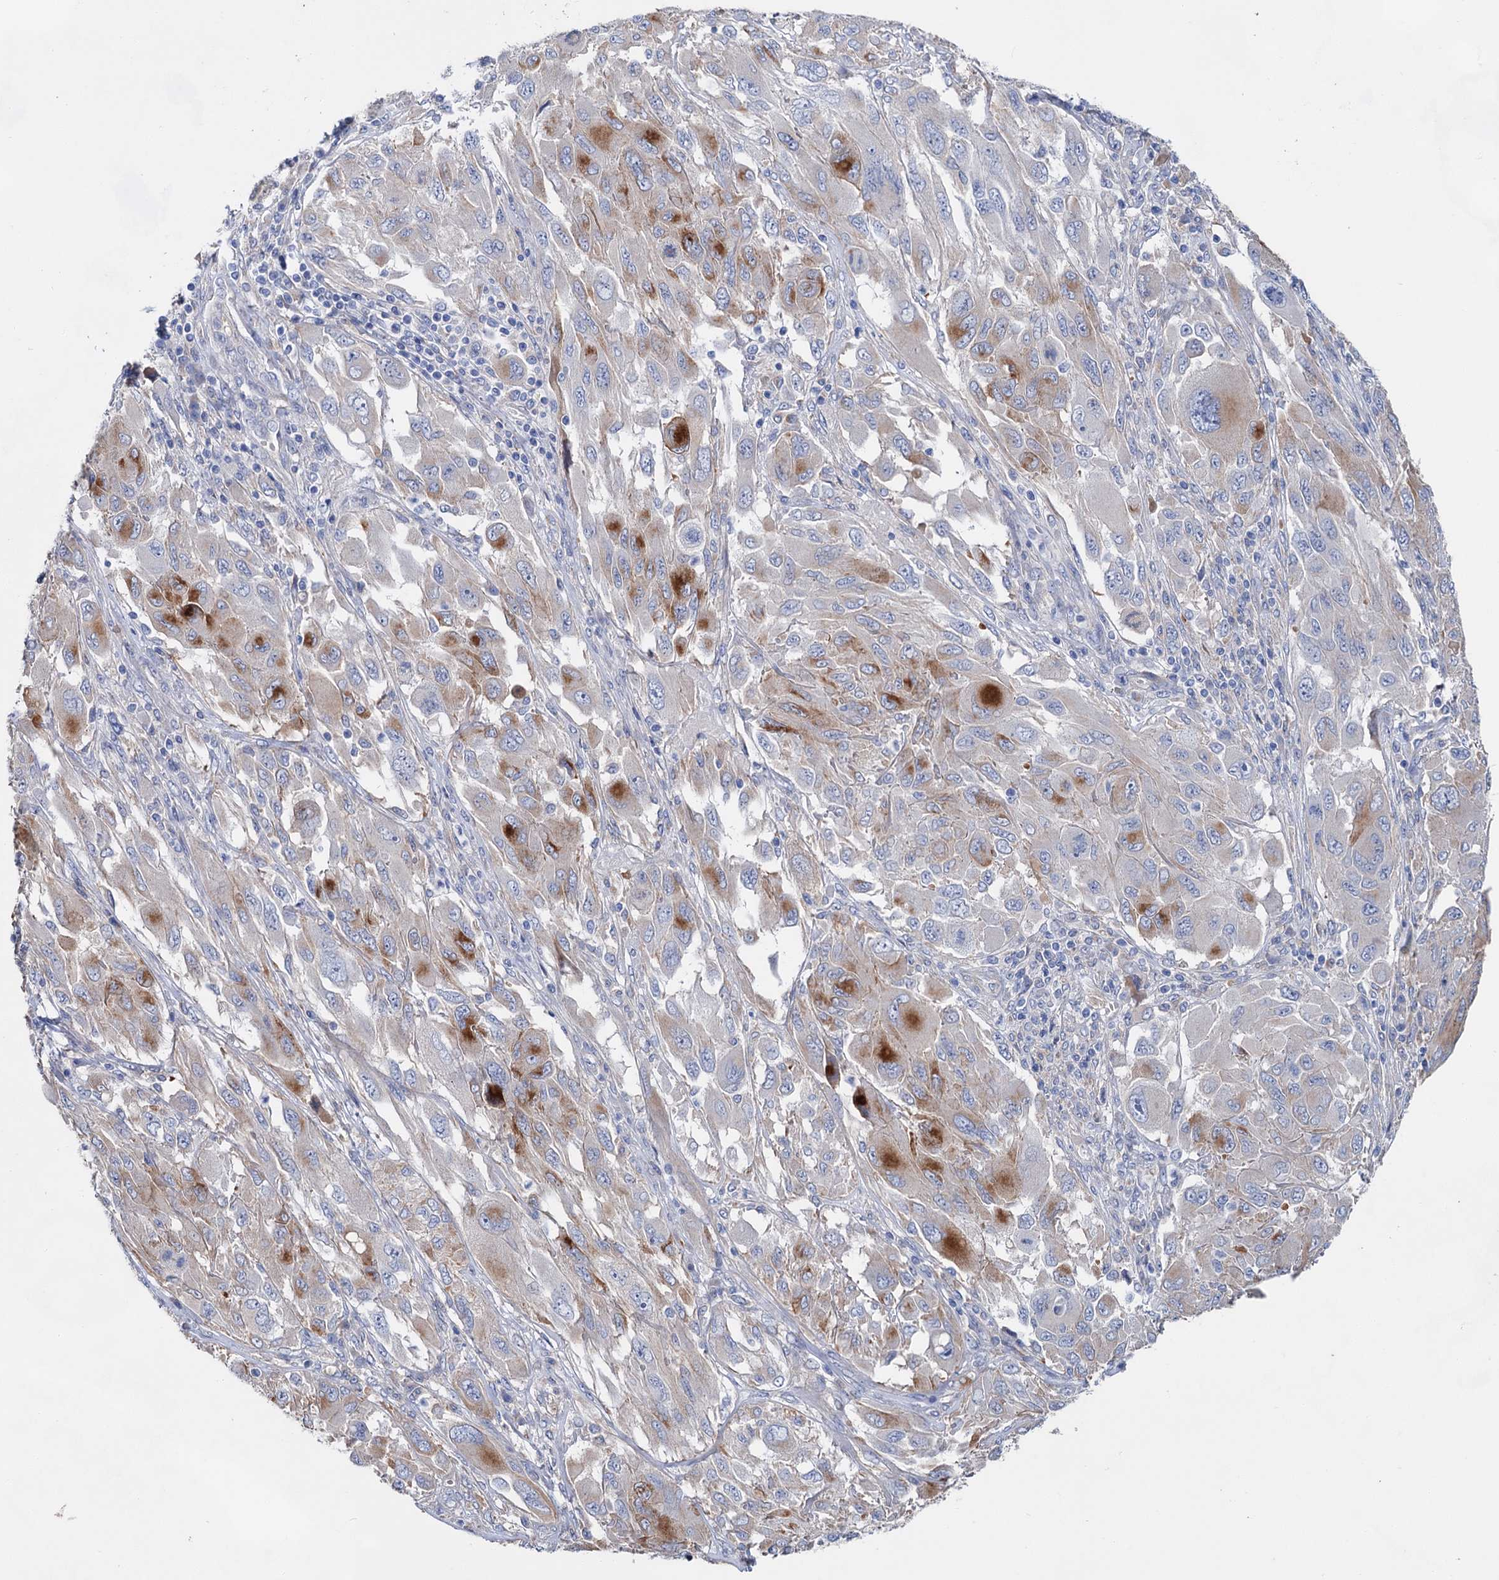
{"staining": {"intensity": "strong", "quantity": "<25%", "location": "cytoplasmic/membranous"}, "tissue": "melanoma", "cell_type": "Tumor cells", "image_type": "cancer", "snomed": [{"axis": "morphology", "description": "Malignant melanoma, NOS"}, {"axis": "topography", "description": "Skin"}], "caption": "Melanoma tissue shows strong cytoplasmic/membranous staining in about <25% of tumor cells", "gene": "GPR155", "patient": {"sex": "female", "age": 91}}